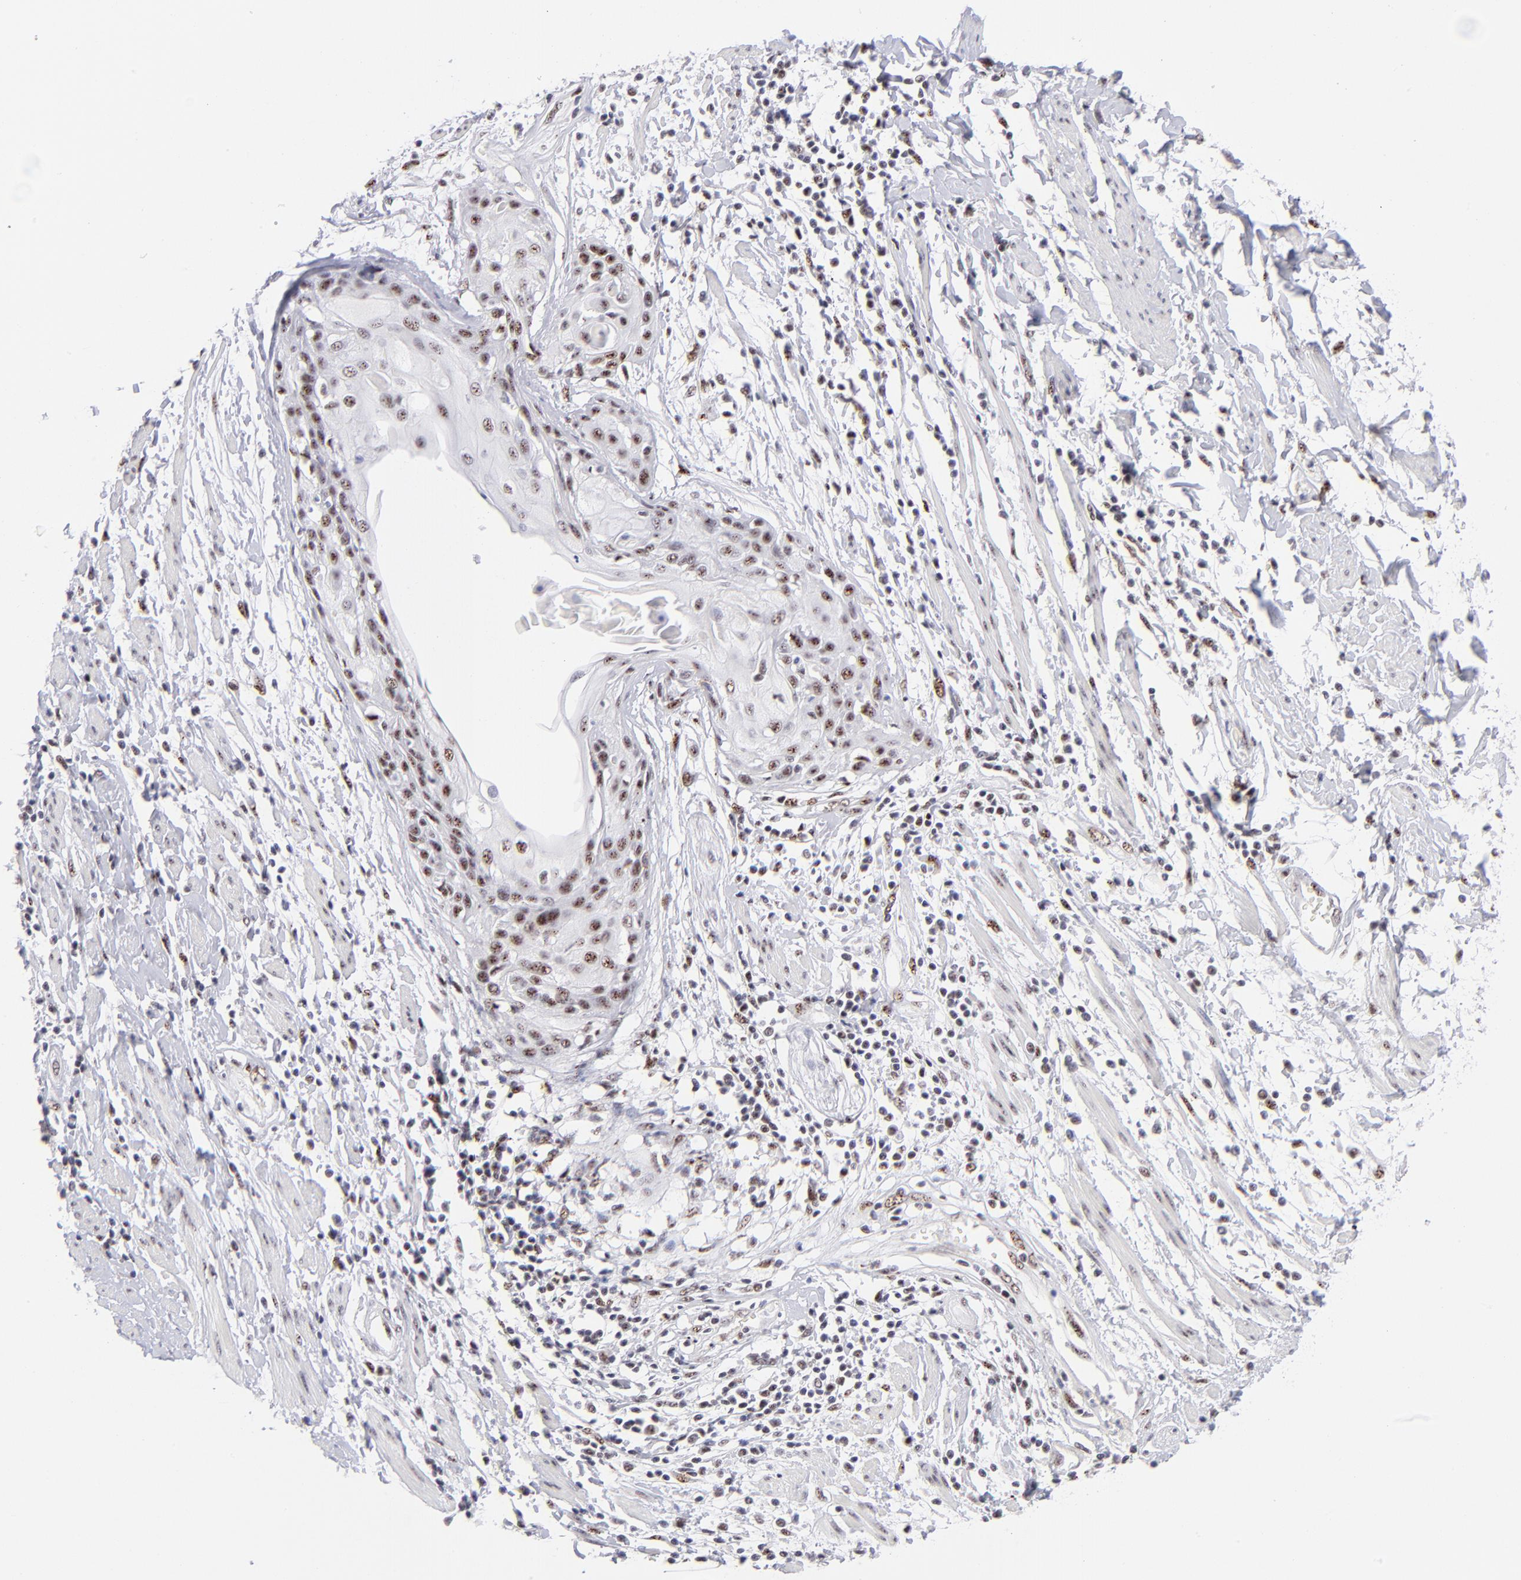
{"staining": {"intensity": "moderate", "quantity": ">75%", "location": "nuclear"}, "tissue": "cervical cancer", "cell_type": "Tumor cells", "image_type": "cancer", "snomed": [{"axis": "morphology", "description": "Squamous cell carcinoma, NOS"}, {"axis": "topography", "description": "Cervix"}], "caption": "Protein expression analysis of human cervical squamous cell carcinoma reveals moderate nuclear staining in about >75% of tumor cells.", "gene": "CDC25C", "patient": {"sex": "female", "age": 57}}